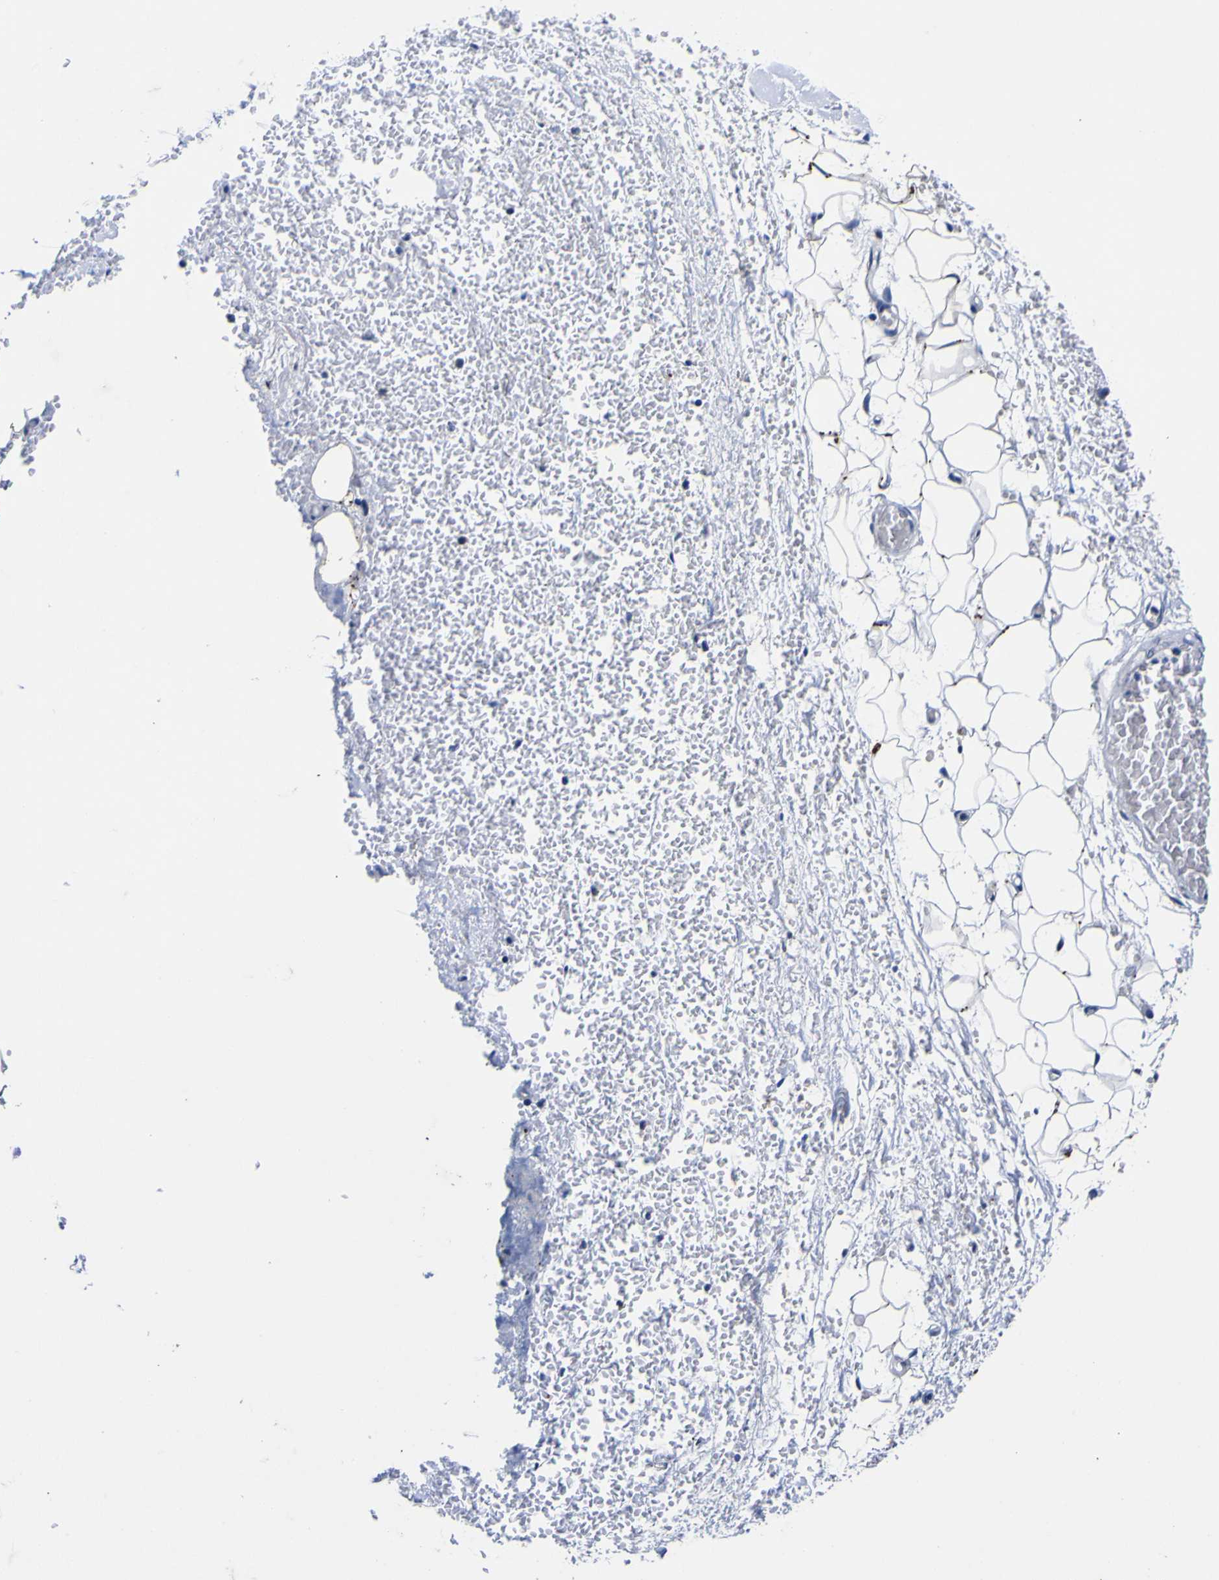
{"staining": {"intensity": "weak", "quantity": "25%-75%", "location": "cytoplasmic/membranous"}, "tissue": "adipose tissue", "cell_type": "Adipocytes", "image_type": "normal", "snomed": [{"axis": "morphology", "description": "Normal tissue, NOS"}, {"axis": "morphology", "description": "Adenocarcinoma, NOS"}, {"axis": "topography", "description": "Esophagus"}], "caption": "The micrograph shows a brown stain indicating the presence of a protein in the cytoplasmic/membranous of adipocytes in adipose tissue. The staining was performed using DAB (3,3'-diaminobenzidine) to visualize the protein expression in brown, while the nuclei were stained in blue with hematoxylin (Magnification: 20x).", "gene": "IGFLR1", "patient": {"sex": "male", "age": 62}}